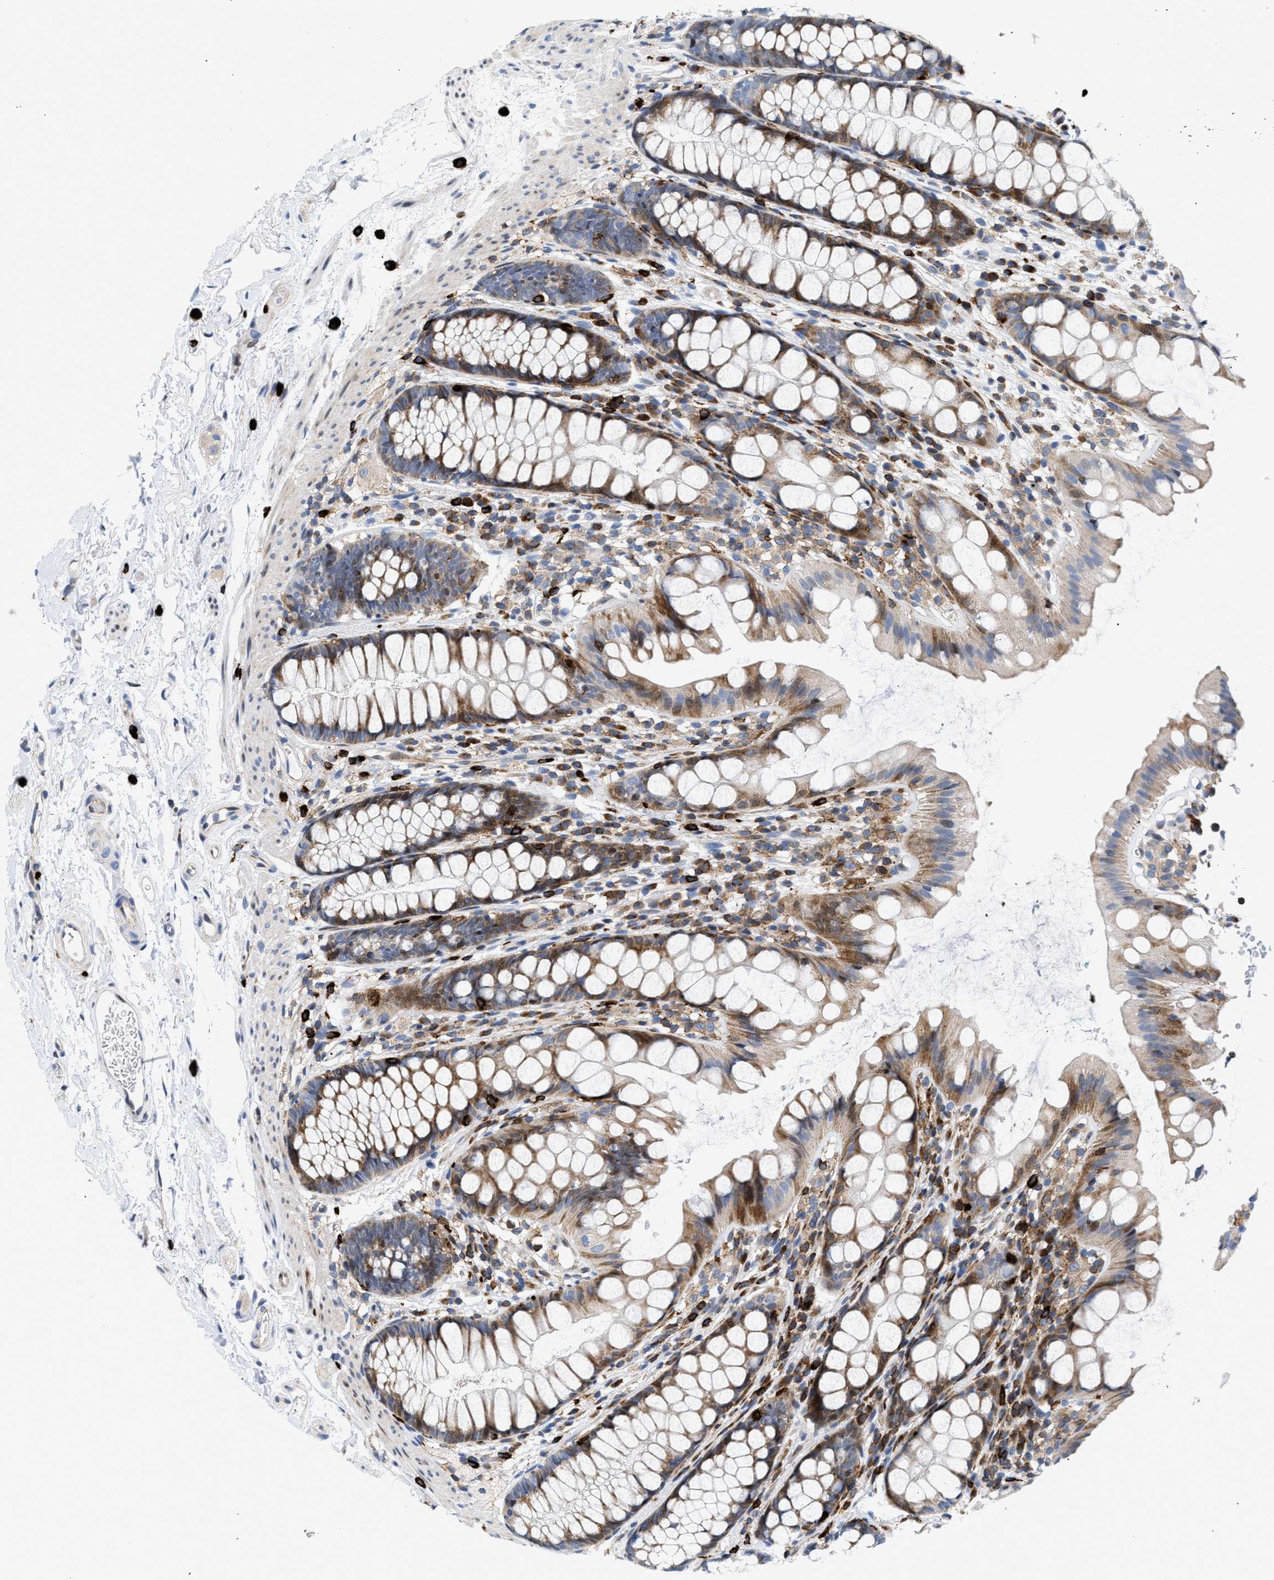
{"staining": {"intensity": "moderate", "quantity": ">75%", "location": "cytoplasmic/membranous"}, "tissue": "rectum", "cell_type": "Glandular cells", "image_type": "normal", "snomed": [{"axis": "morphology", "description": "Normal tissue, NOS"}, {"axis": "topography", "description": "Rectum"}], "caption": "Protein positivity by IHC exhibits moderate cytoplasmic/membranous staining in approximately >75% of glandular cells in benign rectum. Using DAB (3,3'-diaminobenzidine) (brown) and hematoxylin (blue) stains, captured at high magnification using brightfield microscopy.", "gene": "ATP9A", "patient": {"sex": "female", "age": 65}}